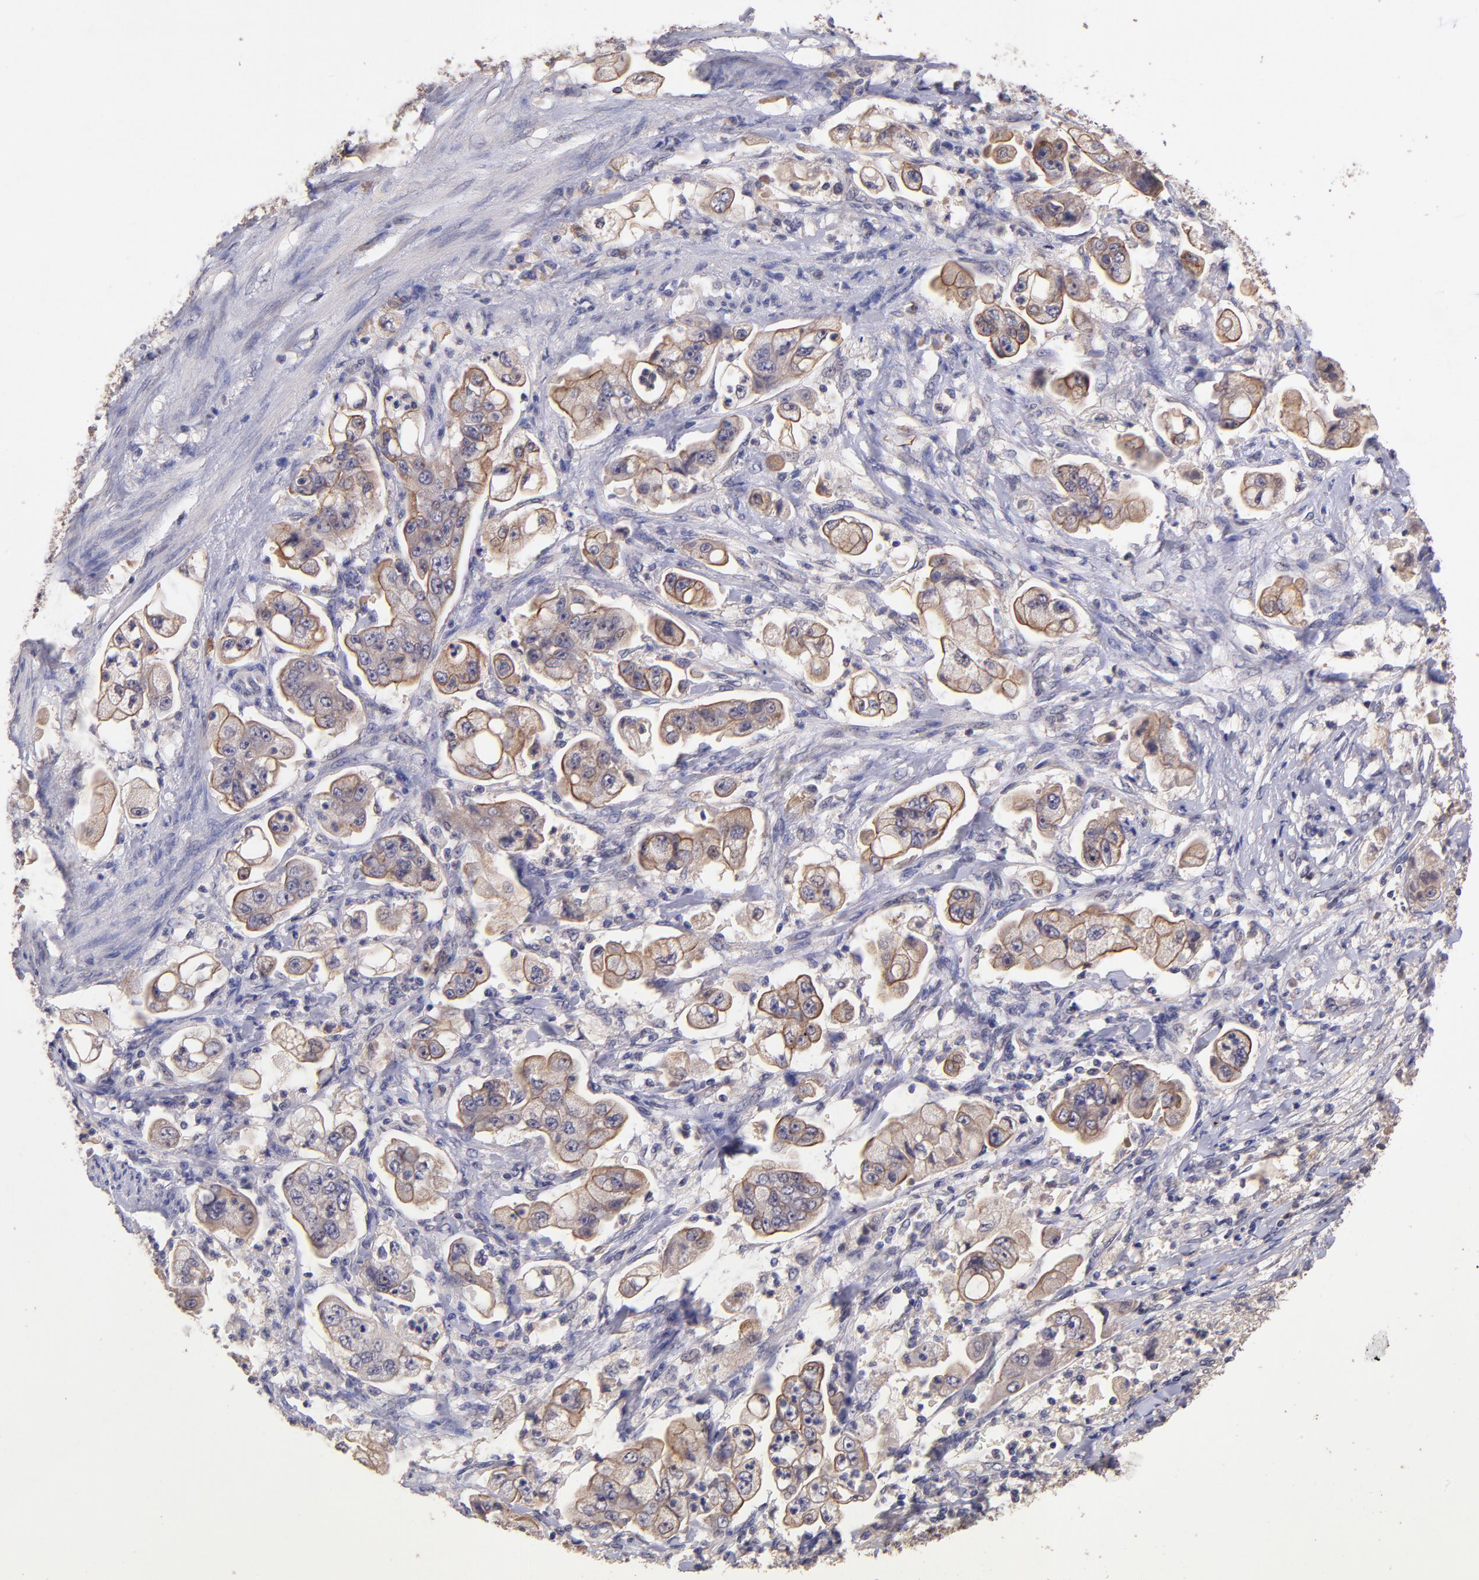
{"staining": {"intensity": "weak", "quantity": ">75%", "location": "cytoplasmic/membranous"}, "tissue": "stomach cancer", "cell_type": "Tumor cells", "image_type": "cancer", "snomed": [{"axis": "morphology", "description": "Adenocarcinoma, NOS"}, {"axis": "topography", "description": "Stomach"}], "caption": "Adenocarcinoma (stomach) stained with immunohistochemistry exhibits weak cytoplasmic/membranous positivity in about >75% of tumor cells.", "gene": "RNASEL", "patient": {"sex": "male", "age": 62}}